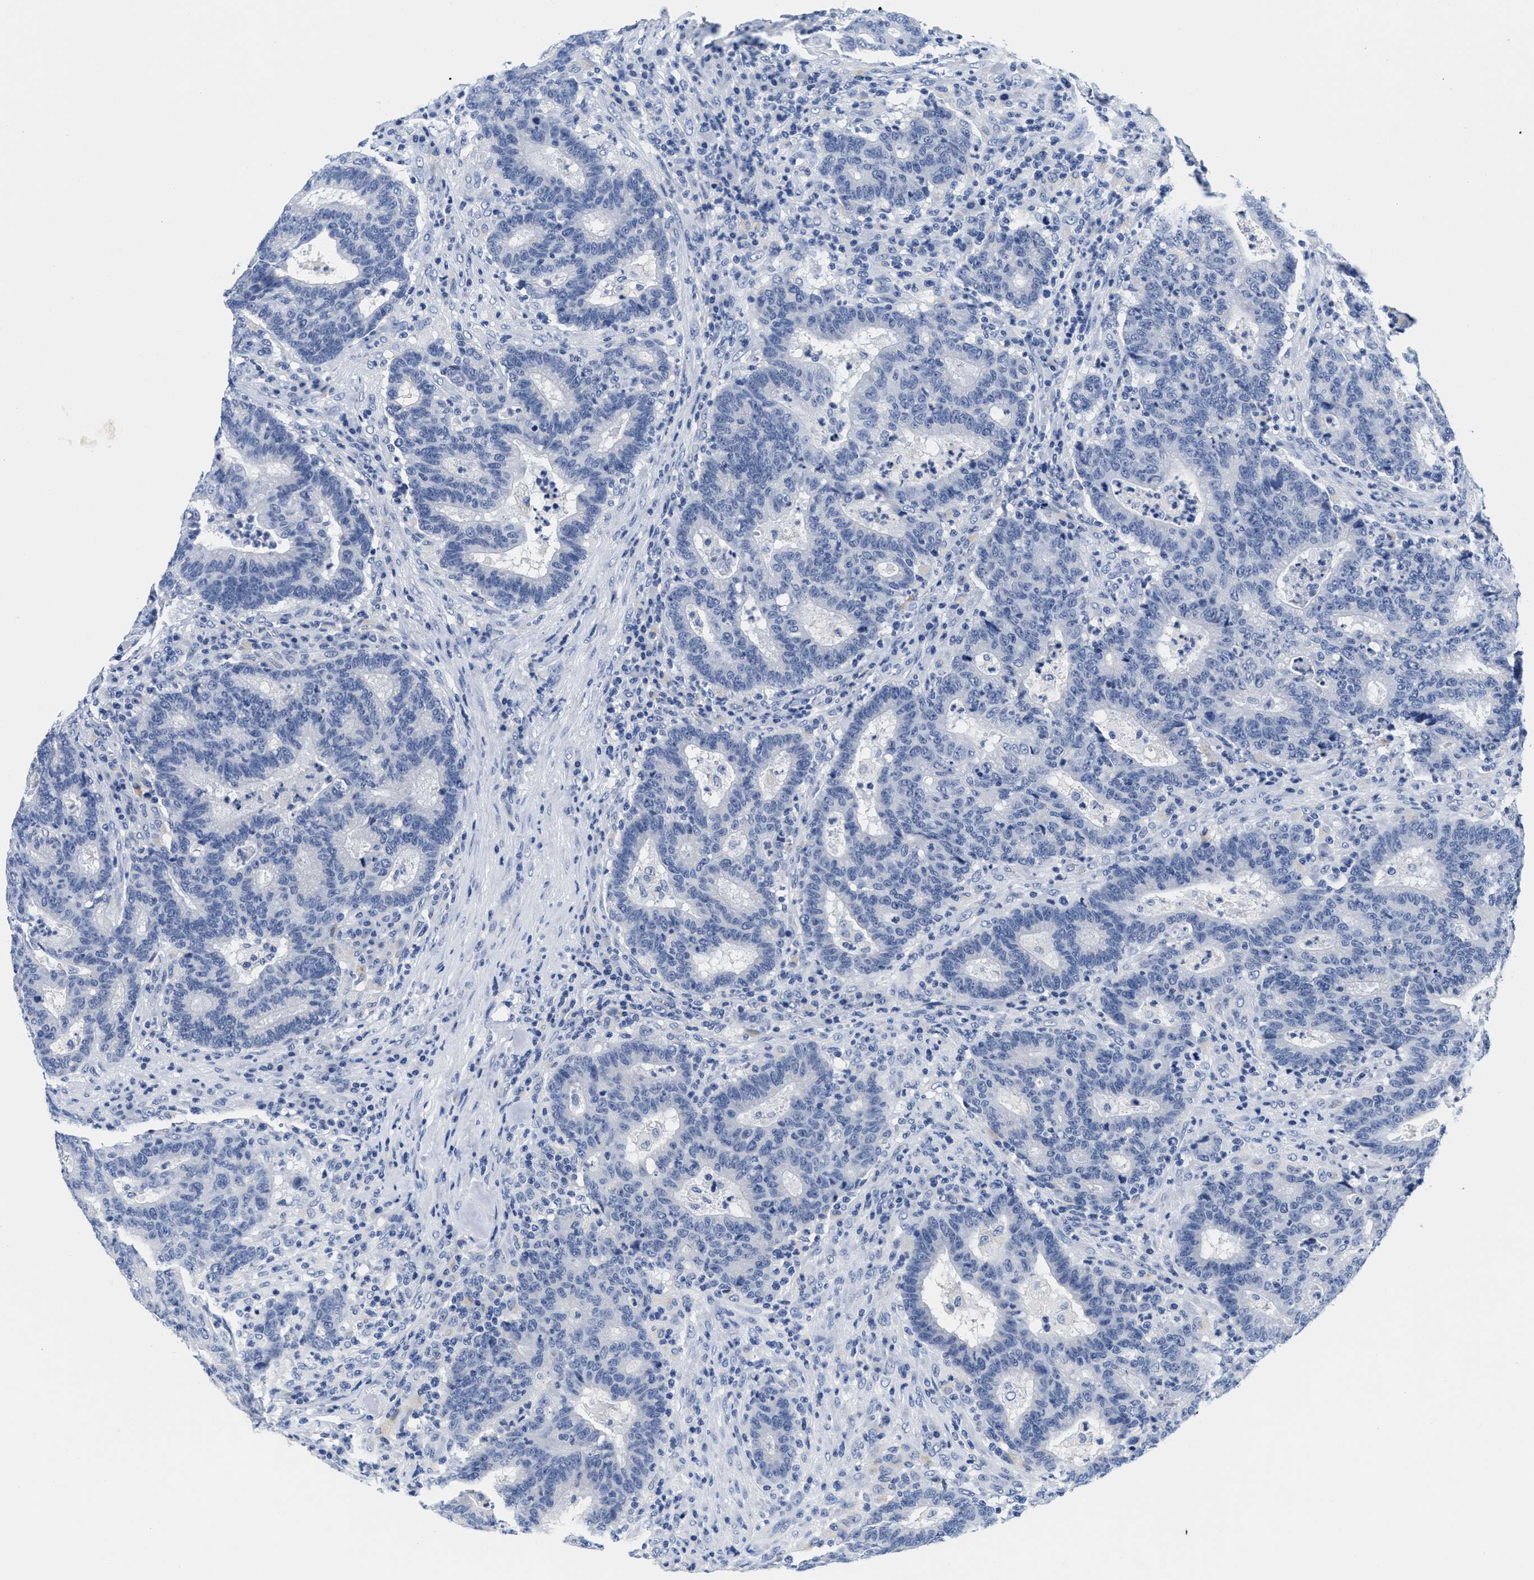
{"staining": {"intensity": "negative", "quantity": "none", "location": "none"}, "tissue": "colorectal cancer", "cell_type": "Tumor cells", "image_type": "cancer", "snomed": [{"axis": "morphology", "description": "Adenocarcinoma, NOS"}, {"axis": "topography", "description": "Colon"}], "caption": "Colorectal cancer (adenocarcinoma) was stained to show a protein in brown. There is no significant staining in tumor cells. (Immunohistochemistry, brightfield microscopy, high magnification).", "gene": "TTC3", "patient": {"sex": "female", "age": 75}}